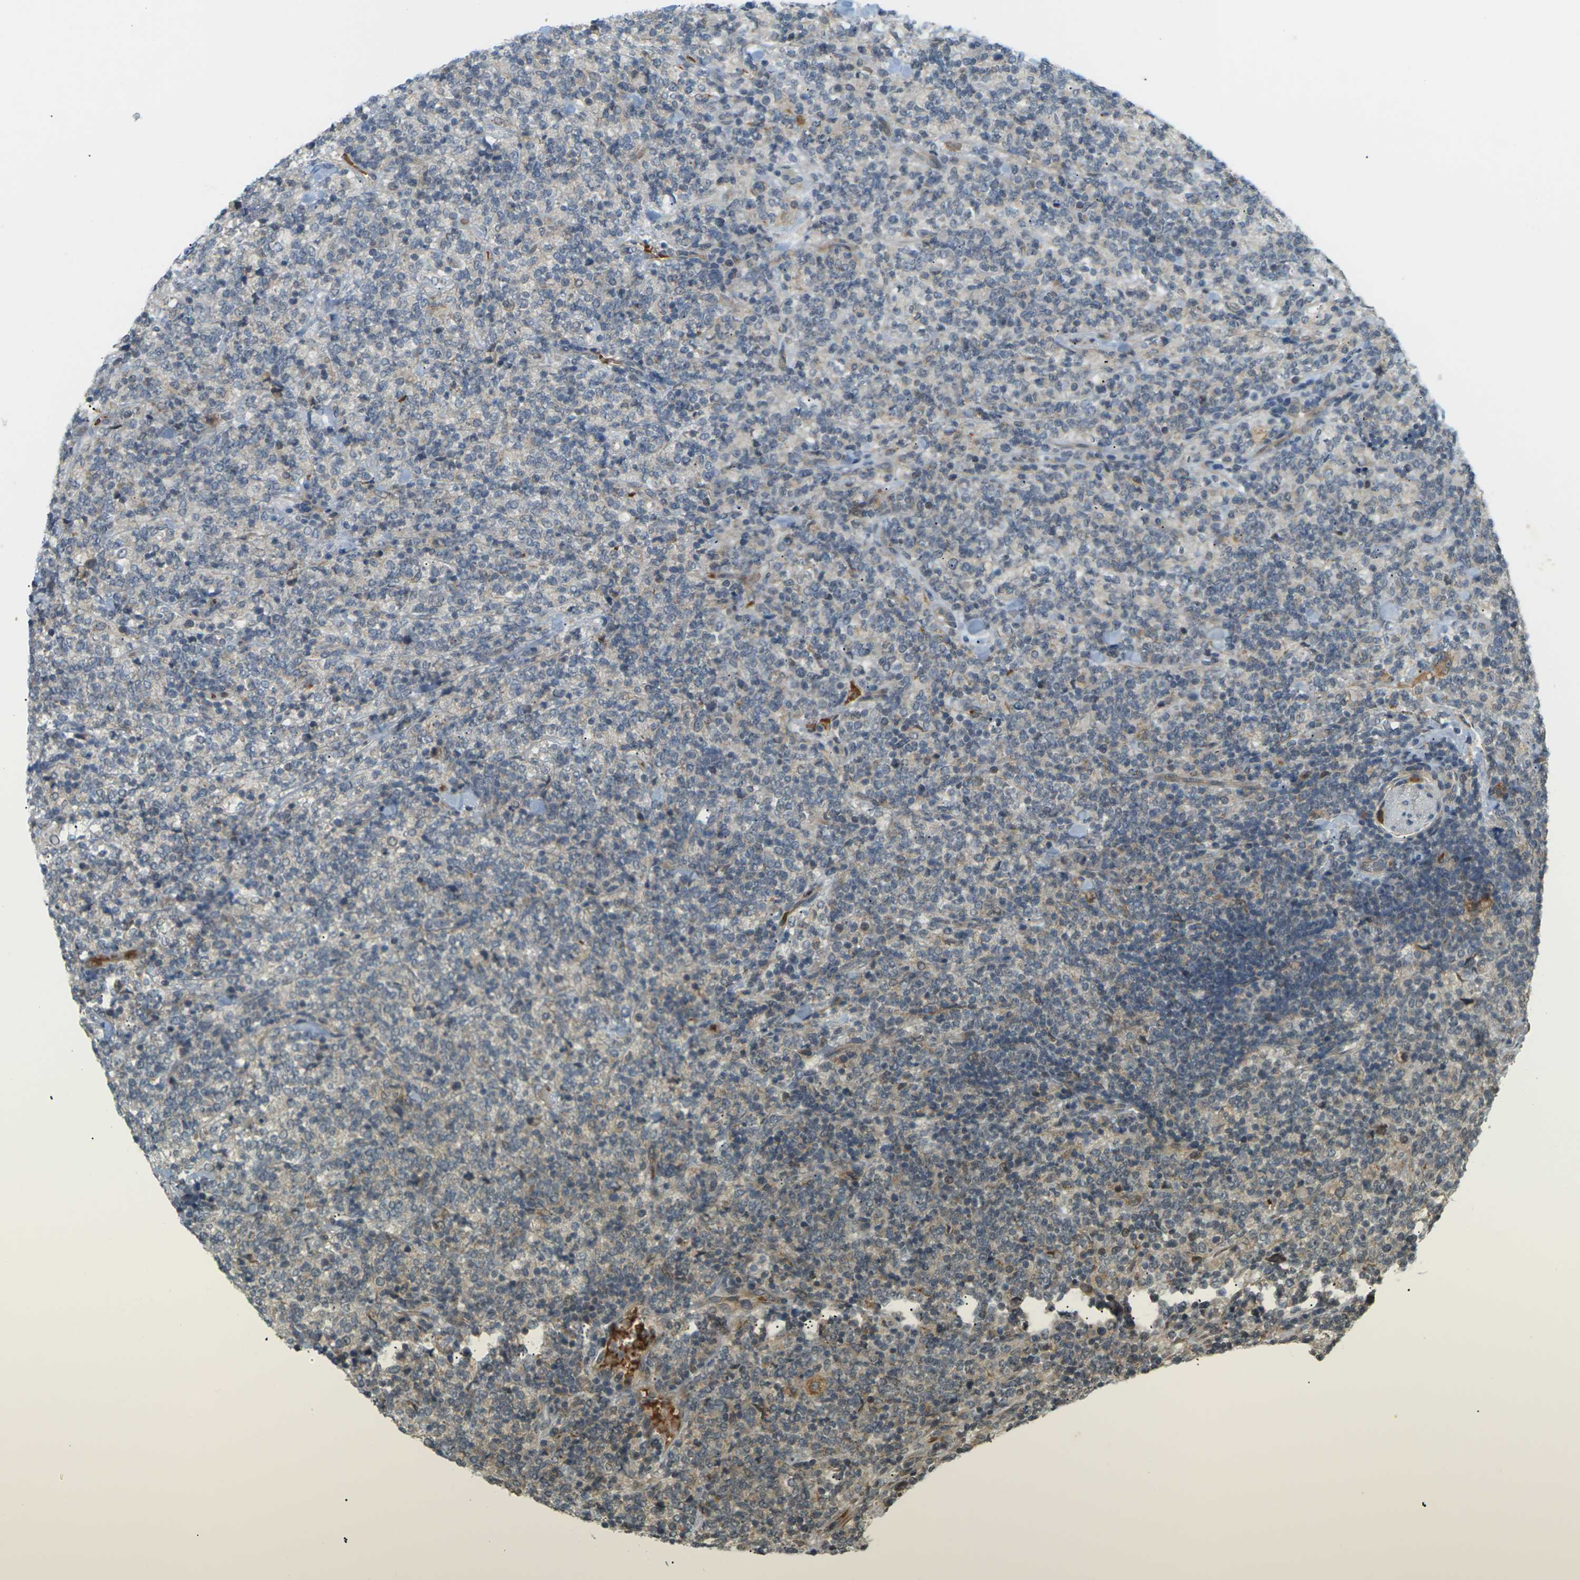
{"staining": {"intensity": "negative", "quantity": "none", "location": "none"}, "tissue": "lymphoma", "cell_type": "Tumor cells", "image_type": "cancer", "snomed": [{"axis": "morphology", "description": "Malignant lymphoma, non-Hodgkin's type, High grade"}, {"axis": "topography", "description": "Soft tissue"}], "caption": "Lymphoma was stained to show a protein in brown. There is no significant positivity in tumor cells.", "gene": "SOCS6", "patient": {"sex": "male", "age": 18}}